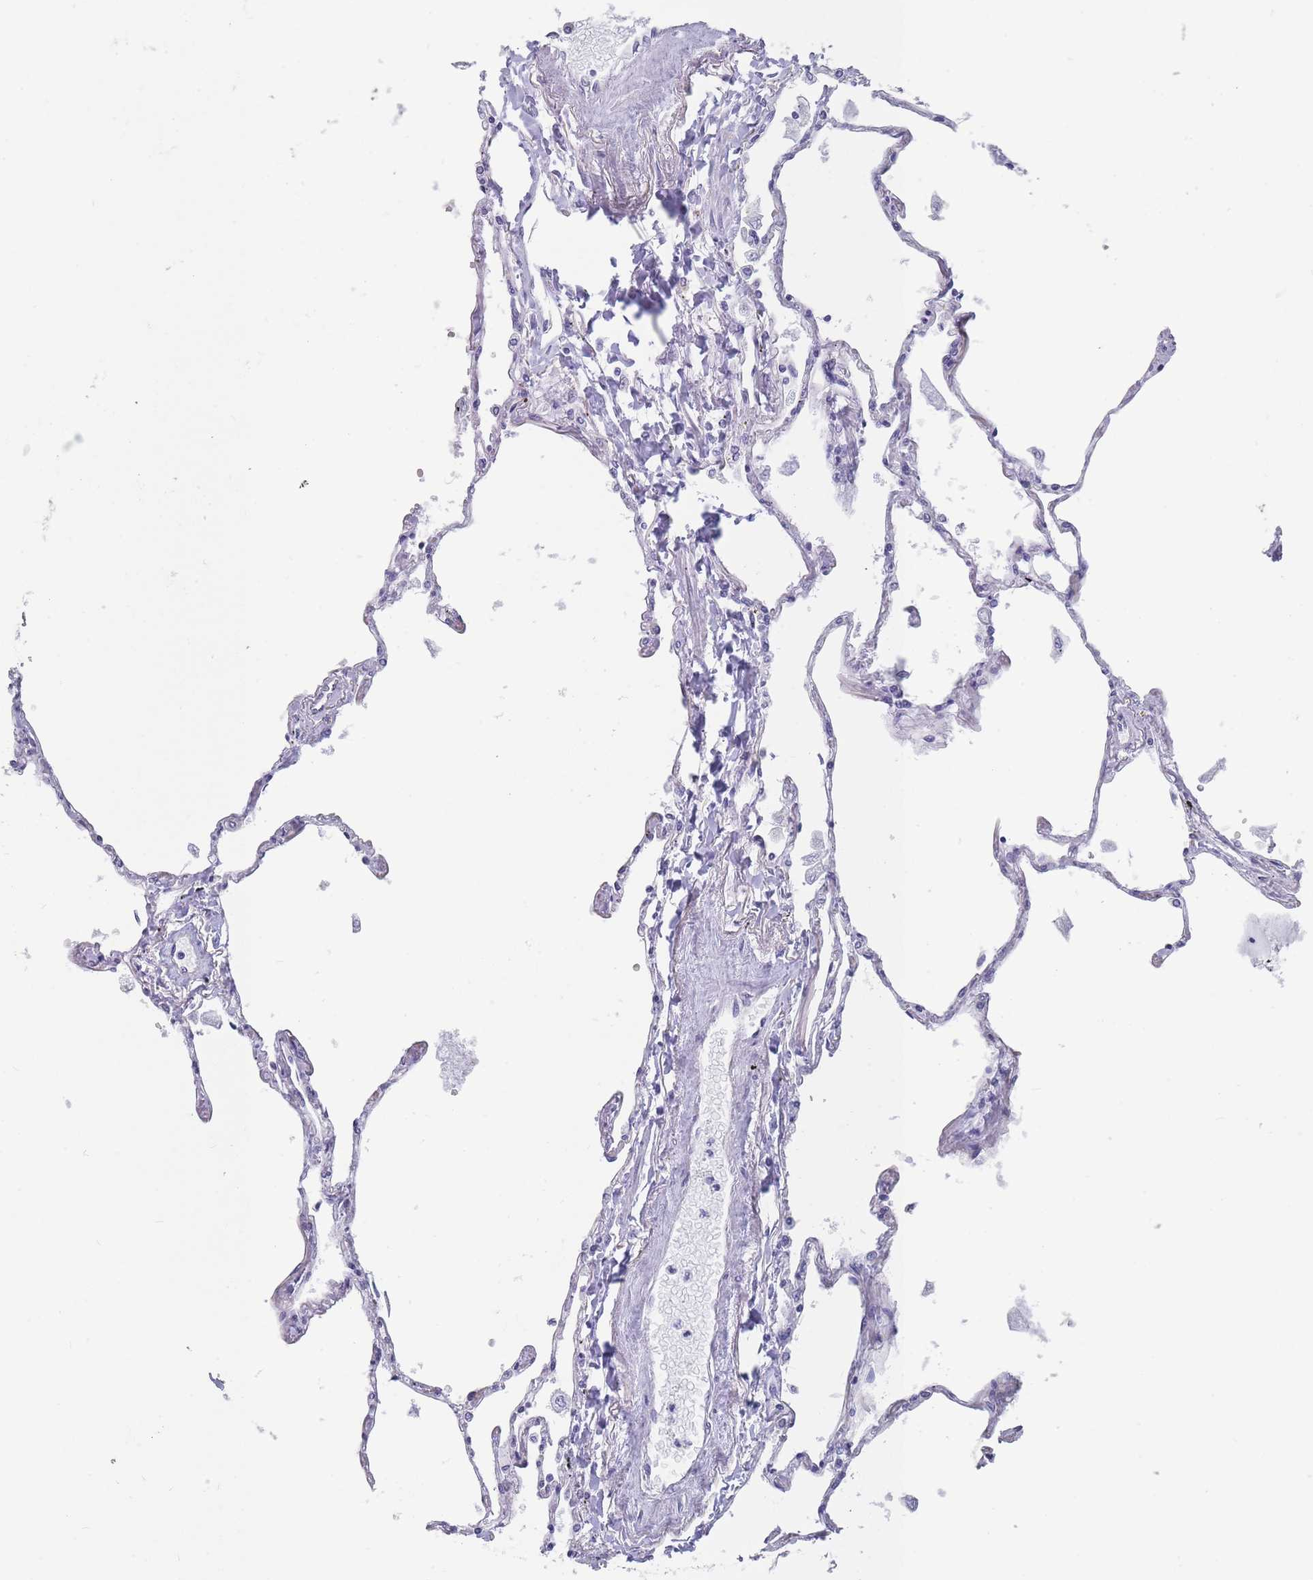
{"staining": {"intensity": "weak", "quantity": "<25%", "location": "cytoplasmic/membranous"}, "tissue": "lung", "cell_type": "Alveolar cells", "image_type": "normal", "snomed": [{"axis": "morphology", "description": "Normal tissue, NOS"}, {"axis": "topography", "description": "Lung"}], "caption": "The image reveals no significant expression in alveolar cells of lung. (DAB (3,3'-diaminobenzidine) immunohistochemistry visualized using brightfield microscopy, high magnification).", "gene": "SLC1A6", "patient": {"sex": "female", "age": 67}}